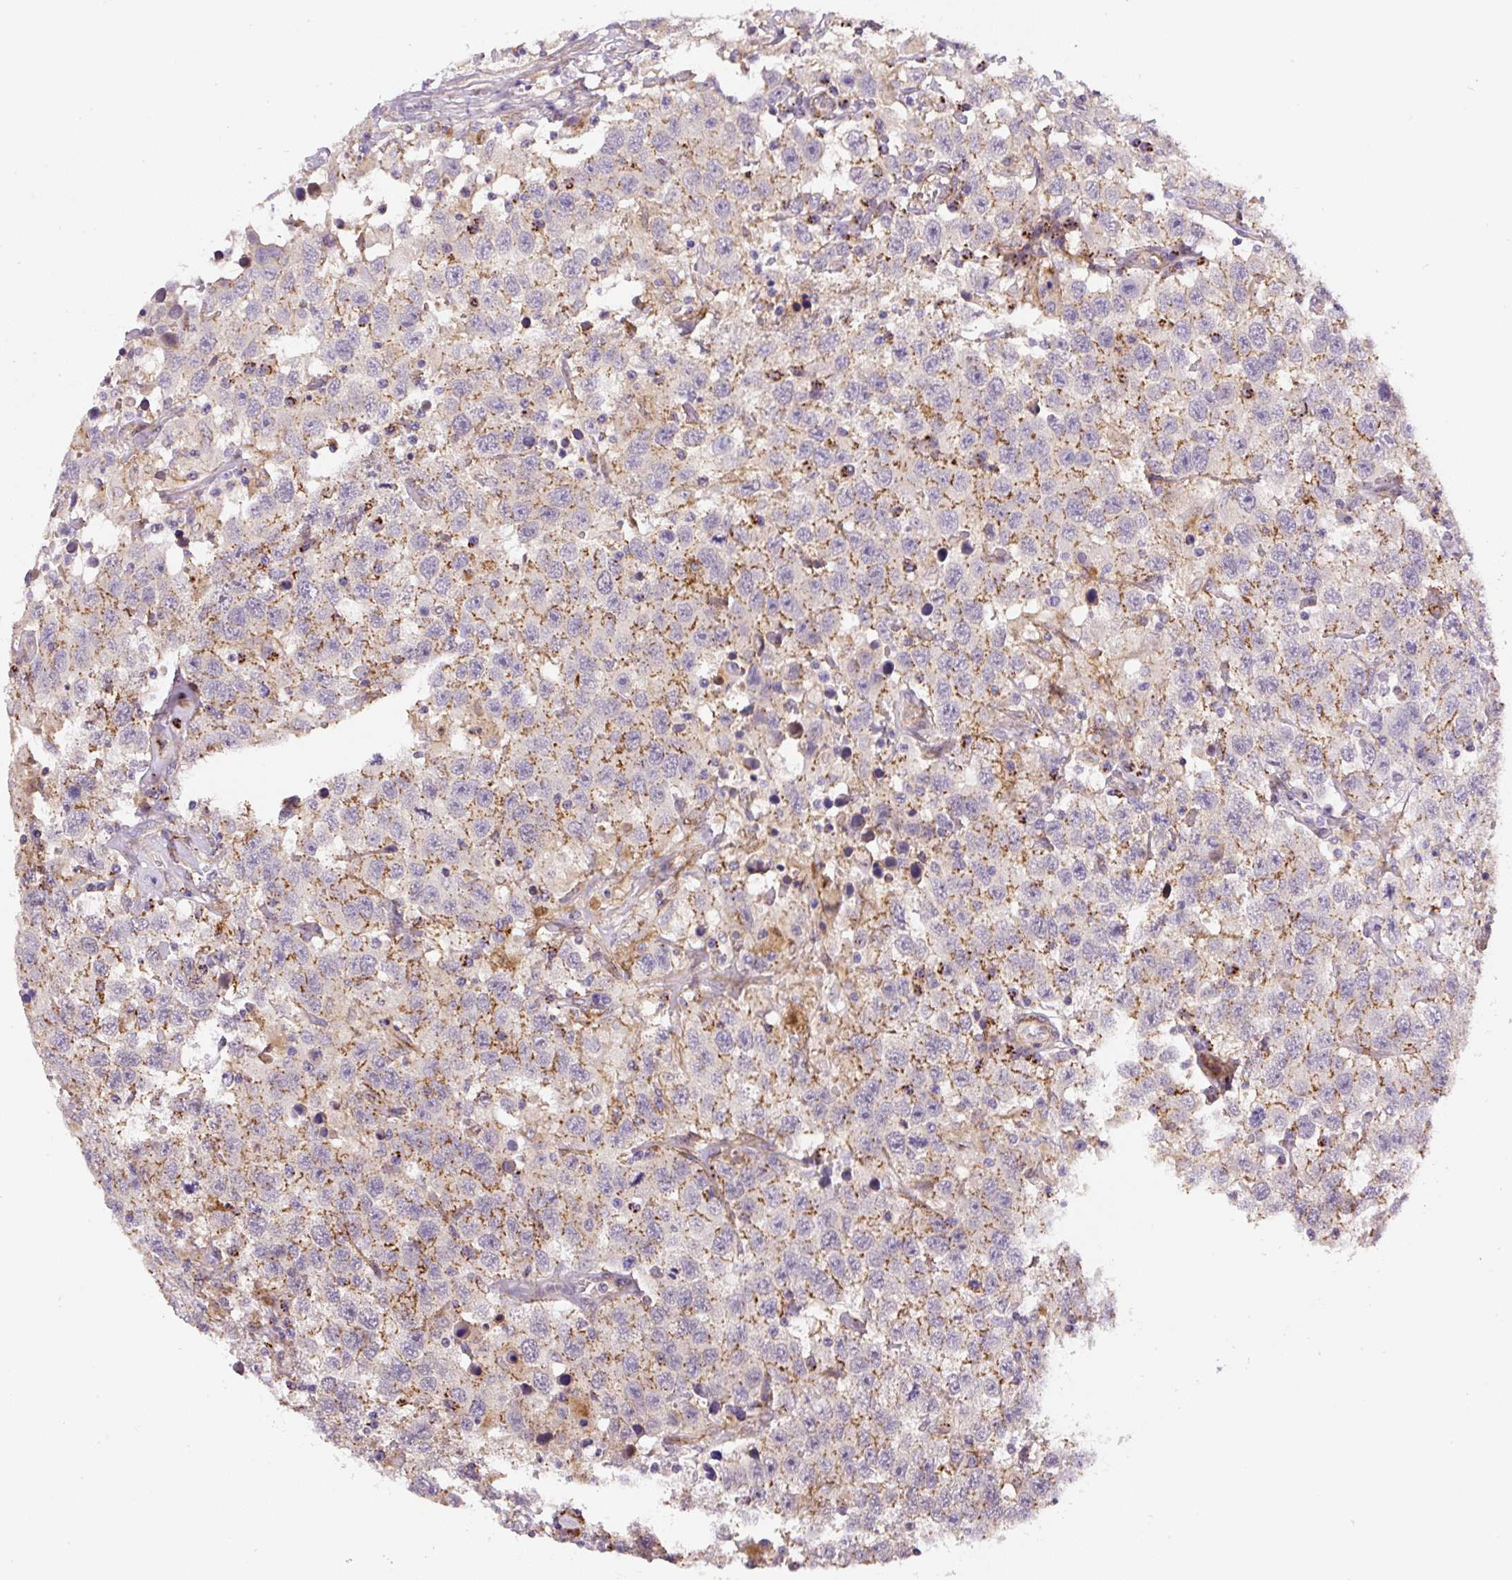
{"staining": {"intensity": "moderate", "quantity": "25%-75%", "location": "cytoplasmic/membranous"}, "tissue": "testis cancer", "cell_type": "Tumor cells", "image_type": "cancer", "snomed": [{"axis": "morphology", "description": "Seminoma, NOS"}, {"axis": "topography", "description": "Testis"}], "caption": "Seminoma (testis) stained with a protein marker exhibits moderate staining in tumor cells.", "gene": "RNF170", "patient": {"sex": "male", "age": 41}}